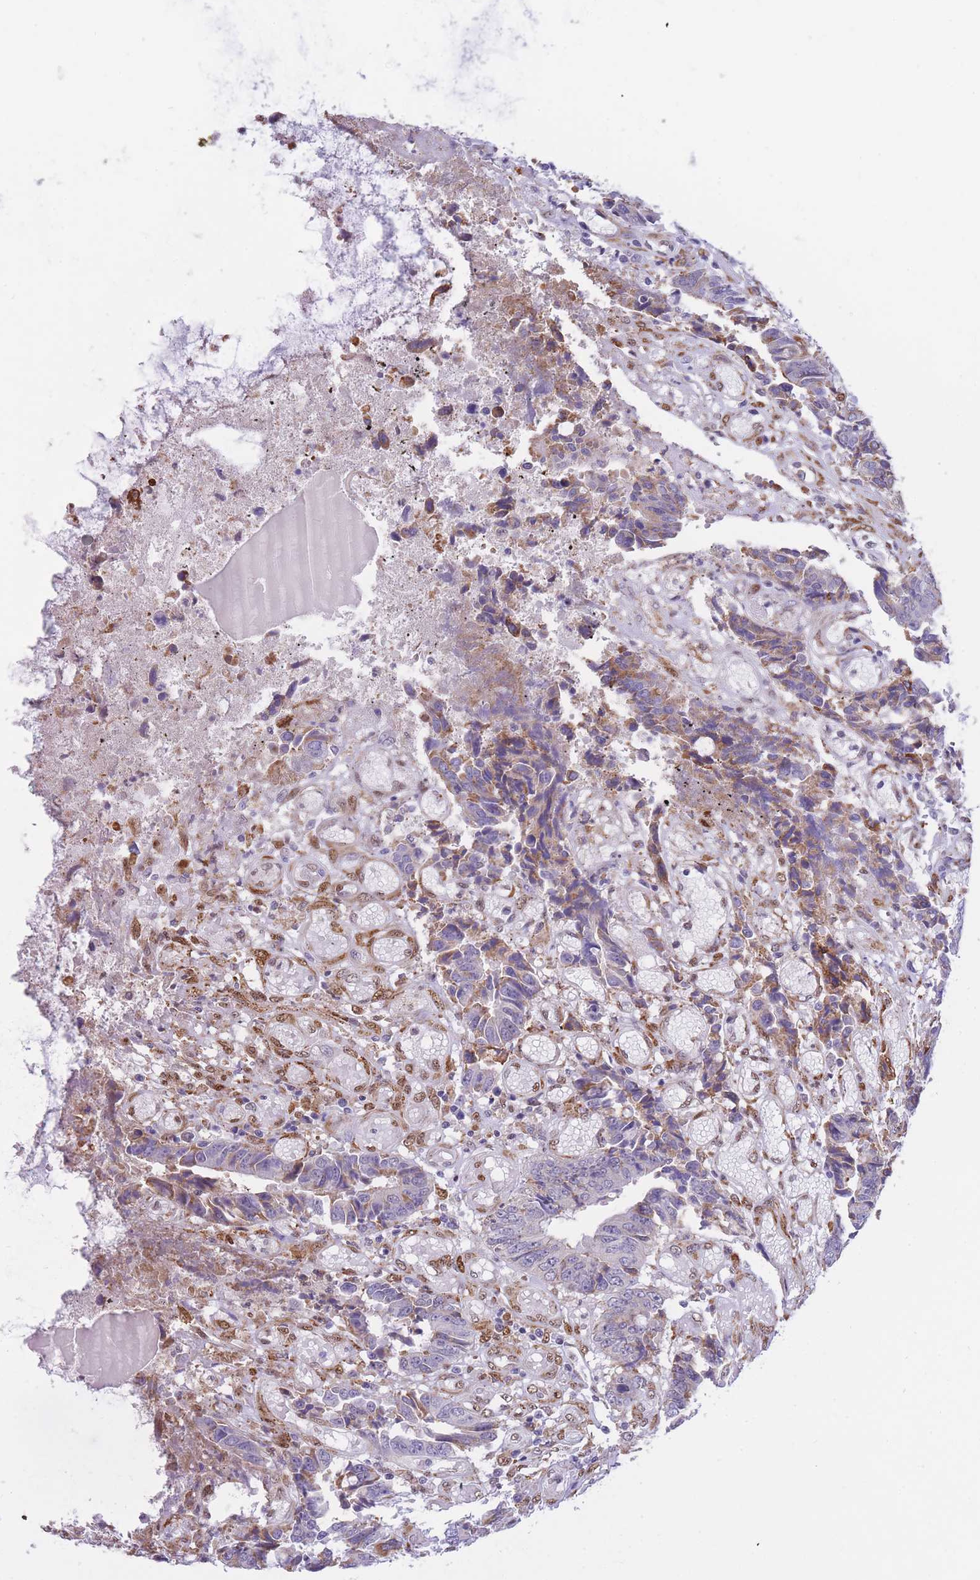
{"staining": {"intensity": "moderate", "quantity": "<25%", "location": "cytoplasmic/membranous"}, "tissue": "colorectal cancer", "cell_type": "Tumor cells", "image_type": "cancer", "snomed": [{"axis": "morphology", "description": "Adenocarcinoma, NOS"}, {"axis": "topography", "description": "Rectum"}], "caption": "Human adenocarcinoma (colorectal) stained for a protein (brown) reveals moderate cytoplasmic/membranous positive expression in approximately <25% of tumor cells.", "gene": "FAM153A", "patient": {"sex": "male", "age": 84}}